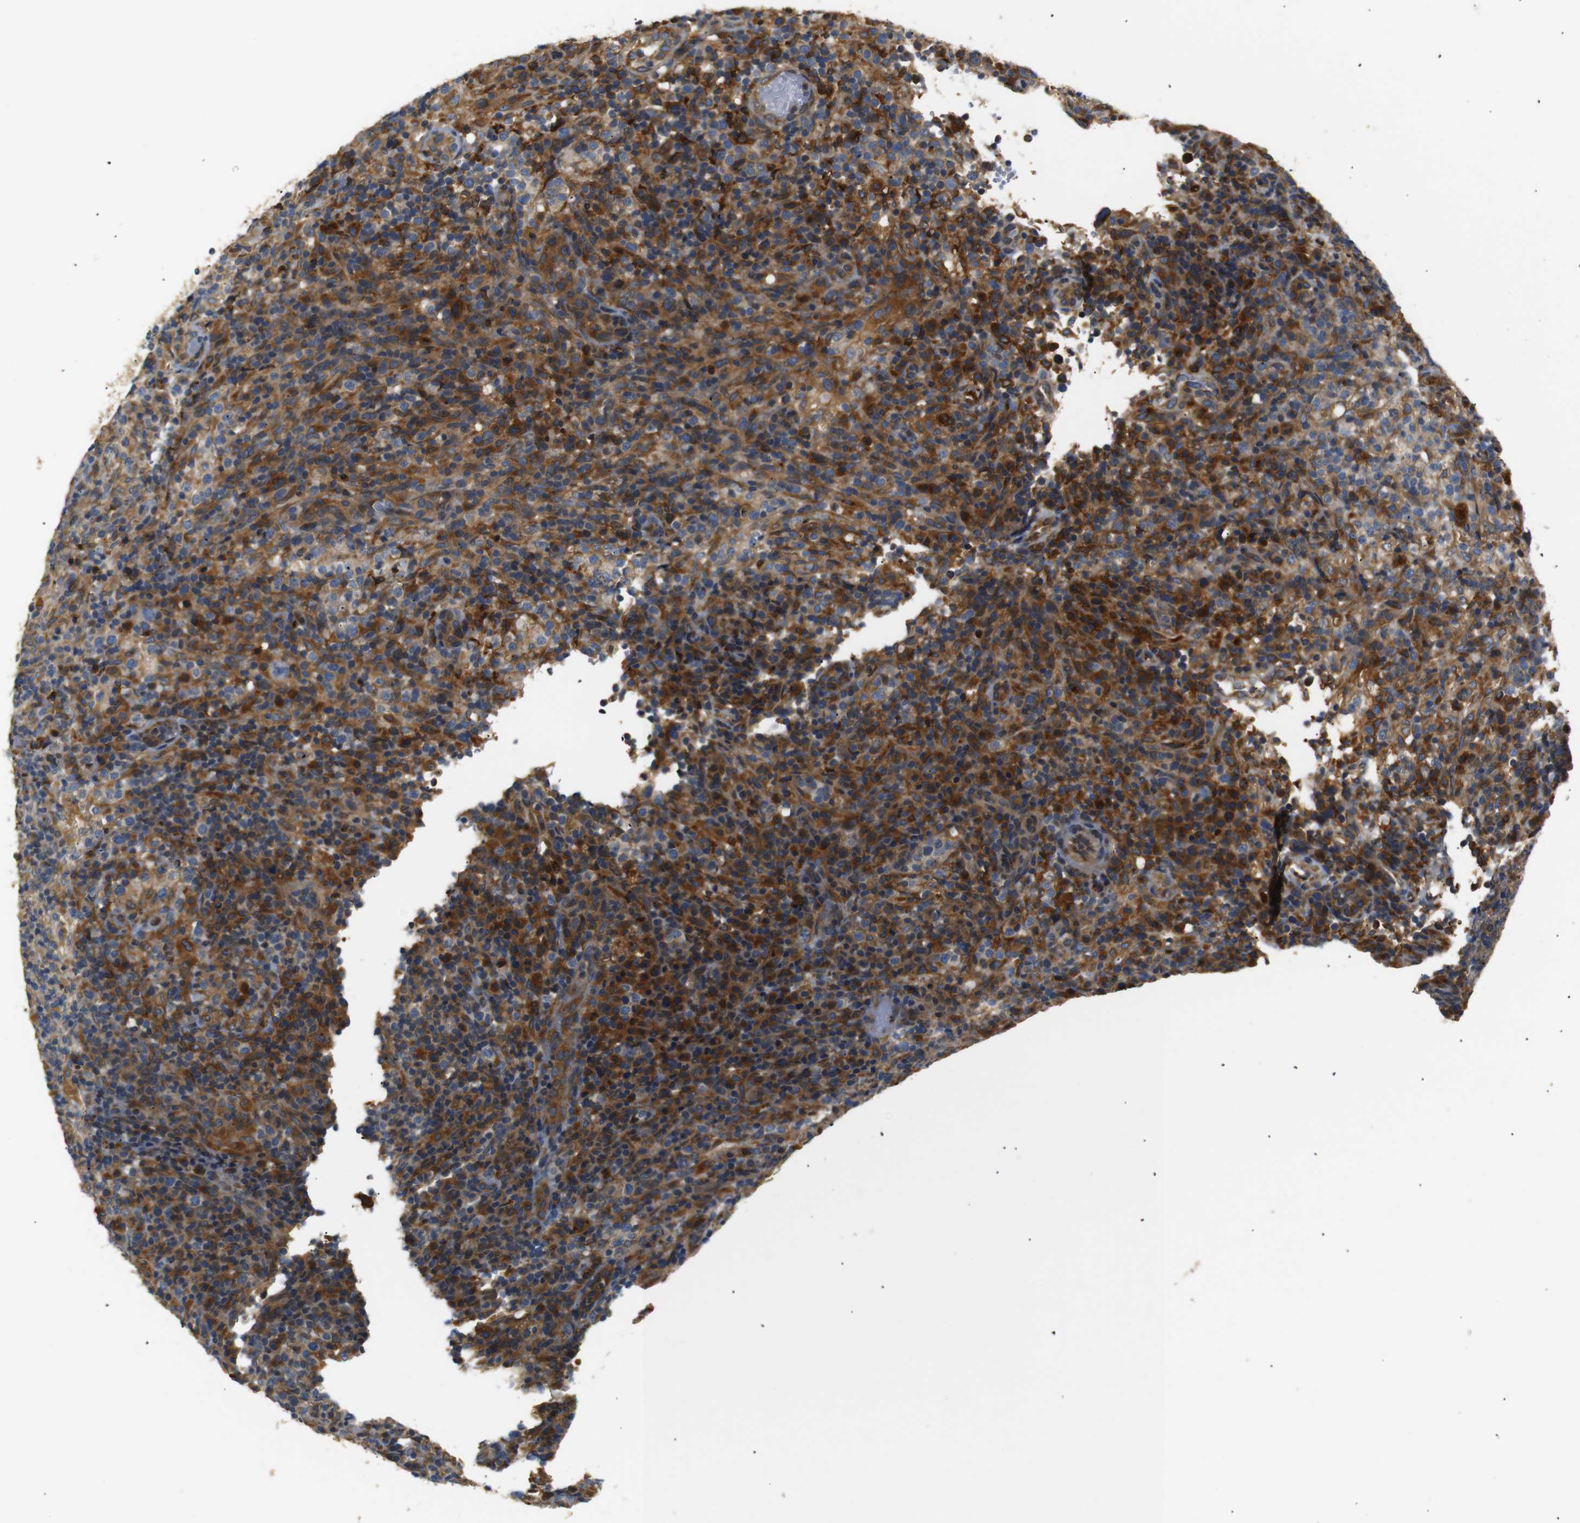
{"staining": {"intensity": "moderate", "quantity": ">75%", "location": "cytoplasmic/membranous"}, "tissue": "lymphoma", "cell_type": "Tumor cells", "image_type": "cancer", "snomed": [{"axis": "morphology", "description": "Malignant lymphoma, non-Hodgkin's type, High grade"}, {"axis": "topography", "description": "Lymph node"}], "caption": "High-grade malignant lymphoma, non-Hodgkin's type was stained to show a protein in brown. There is medium levels of moderate cytoplasmic/membranous expression in approximately >75% of tumor cells. Nuclei are stained in blue.", "gene": "TMED2", "patient": {"sex": "female", "age": 76}}